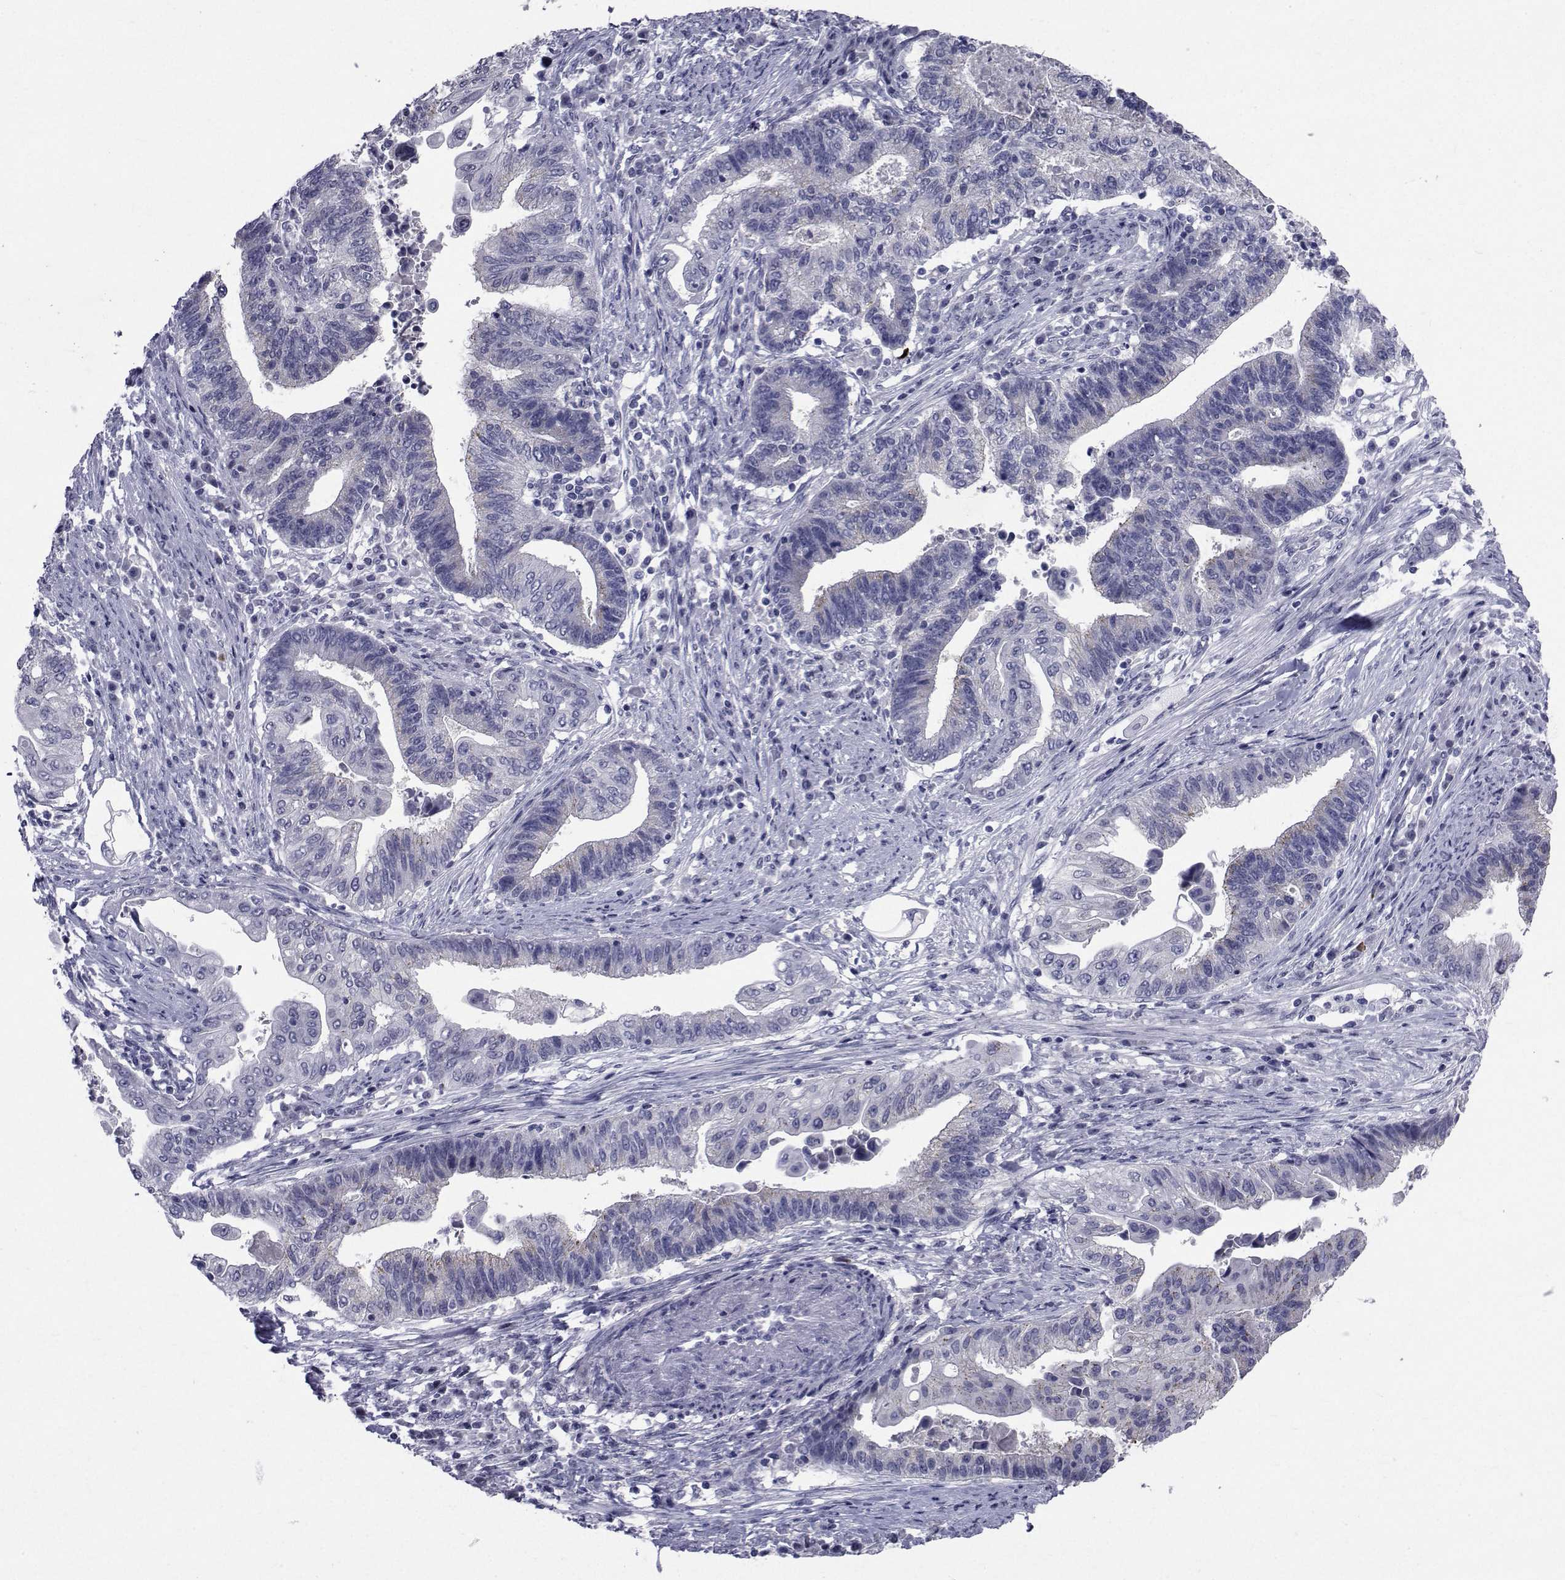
{"staining": {"intensity": "negative", "quantity": "none", "location": "none"}, "tissue": "endometrial cancer", "cell_type": "Tumor cells", "image_type": "cancer", "snomed": [{"axis": "morphology", "description": "Adenocarcinoma, NOS"}, {"axis": "topography", "description": "Uterus"}, {"axis": "topography", "description": "Endometrium"}], "caption": "This is an IHC image of human endometrial cancer. There is no positivity in tumor cells.", "gene": "SEMA5B", "patient": {"sex": "female", "age": 54}}